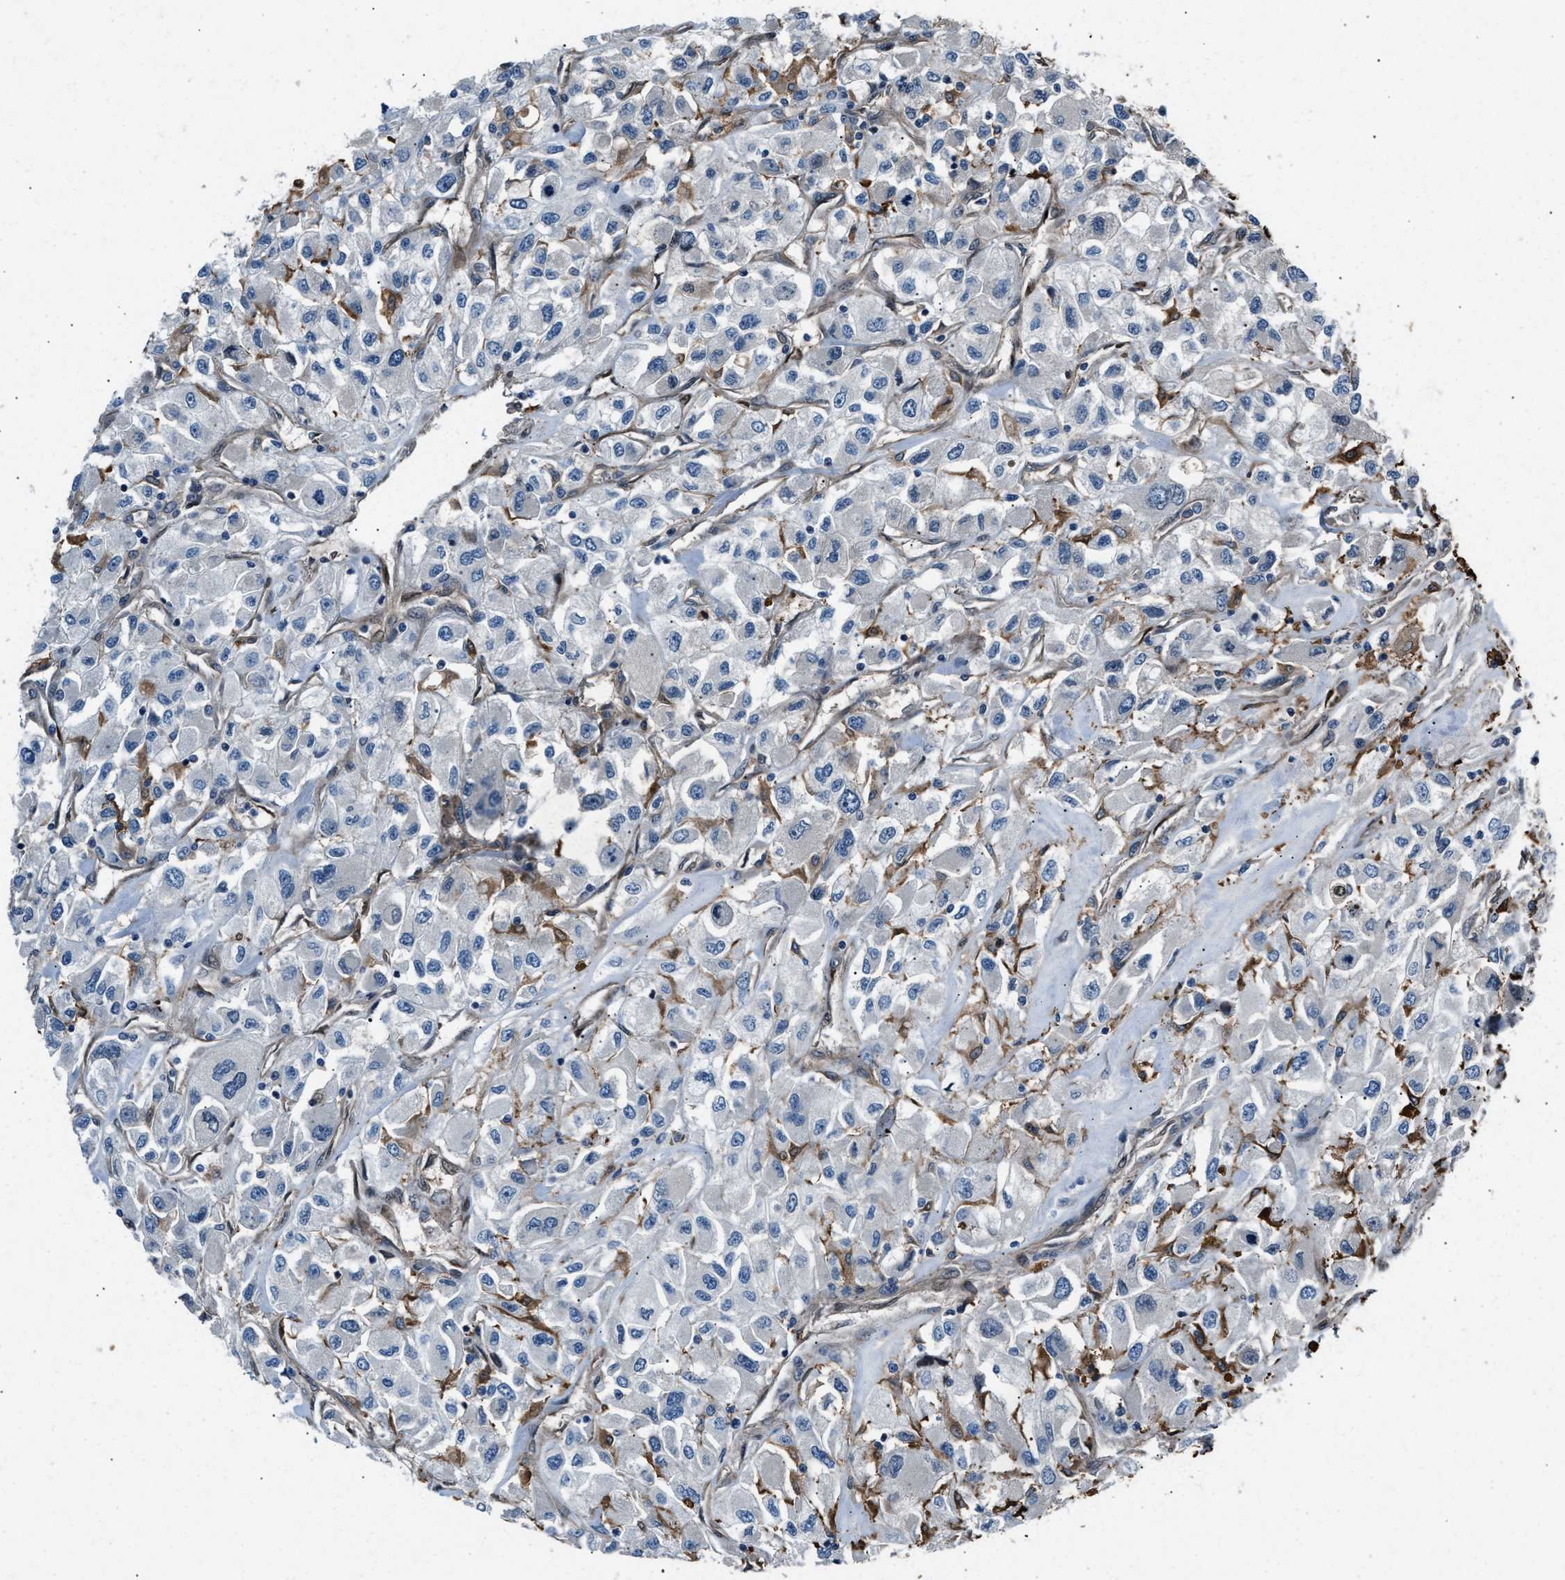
{"staining": {"intensity": "negative", "quantity": "none", "location": "none"}, "tissue": "renal cancer", "cell_type": "Tumor cells", "image_type": "cancer", "snomed": [{"axis": "morphology", "description": "Adenocarcinoma, NOS"}, {"axis": "topography", "description": "Kidney"}], "caption": "This is a micrograph of immunohistochemistry staining of renal cancer (adenocarcinoma), which shows no expression in tumor cells.", "gene": "DYNC2I1", "patient": {"sex": "female", "age": 52}}